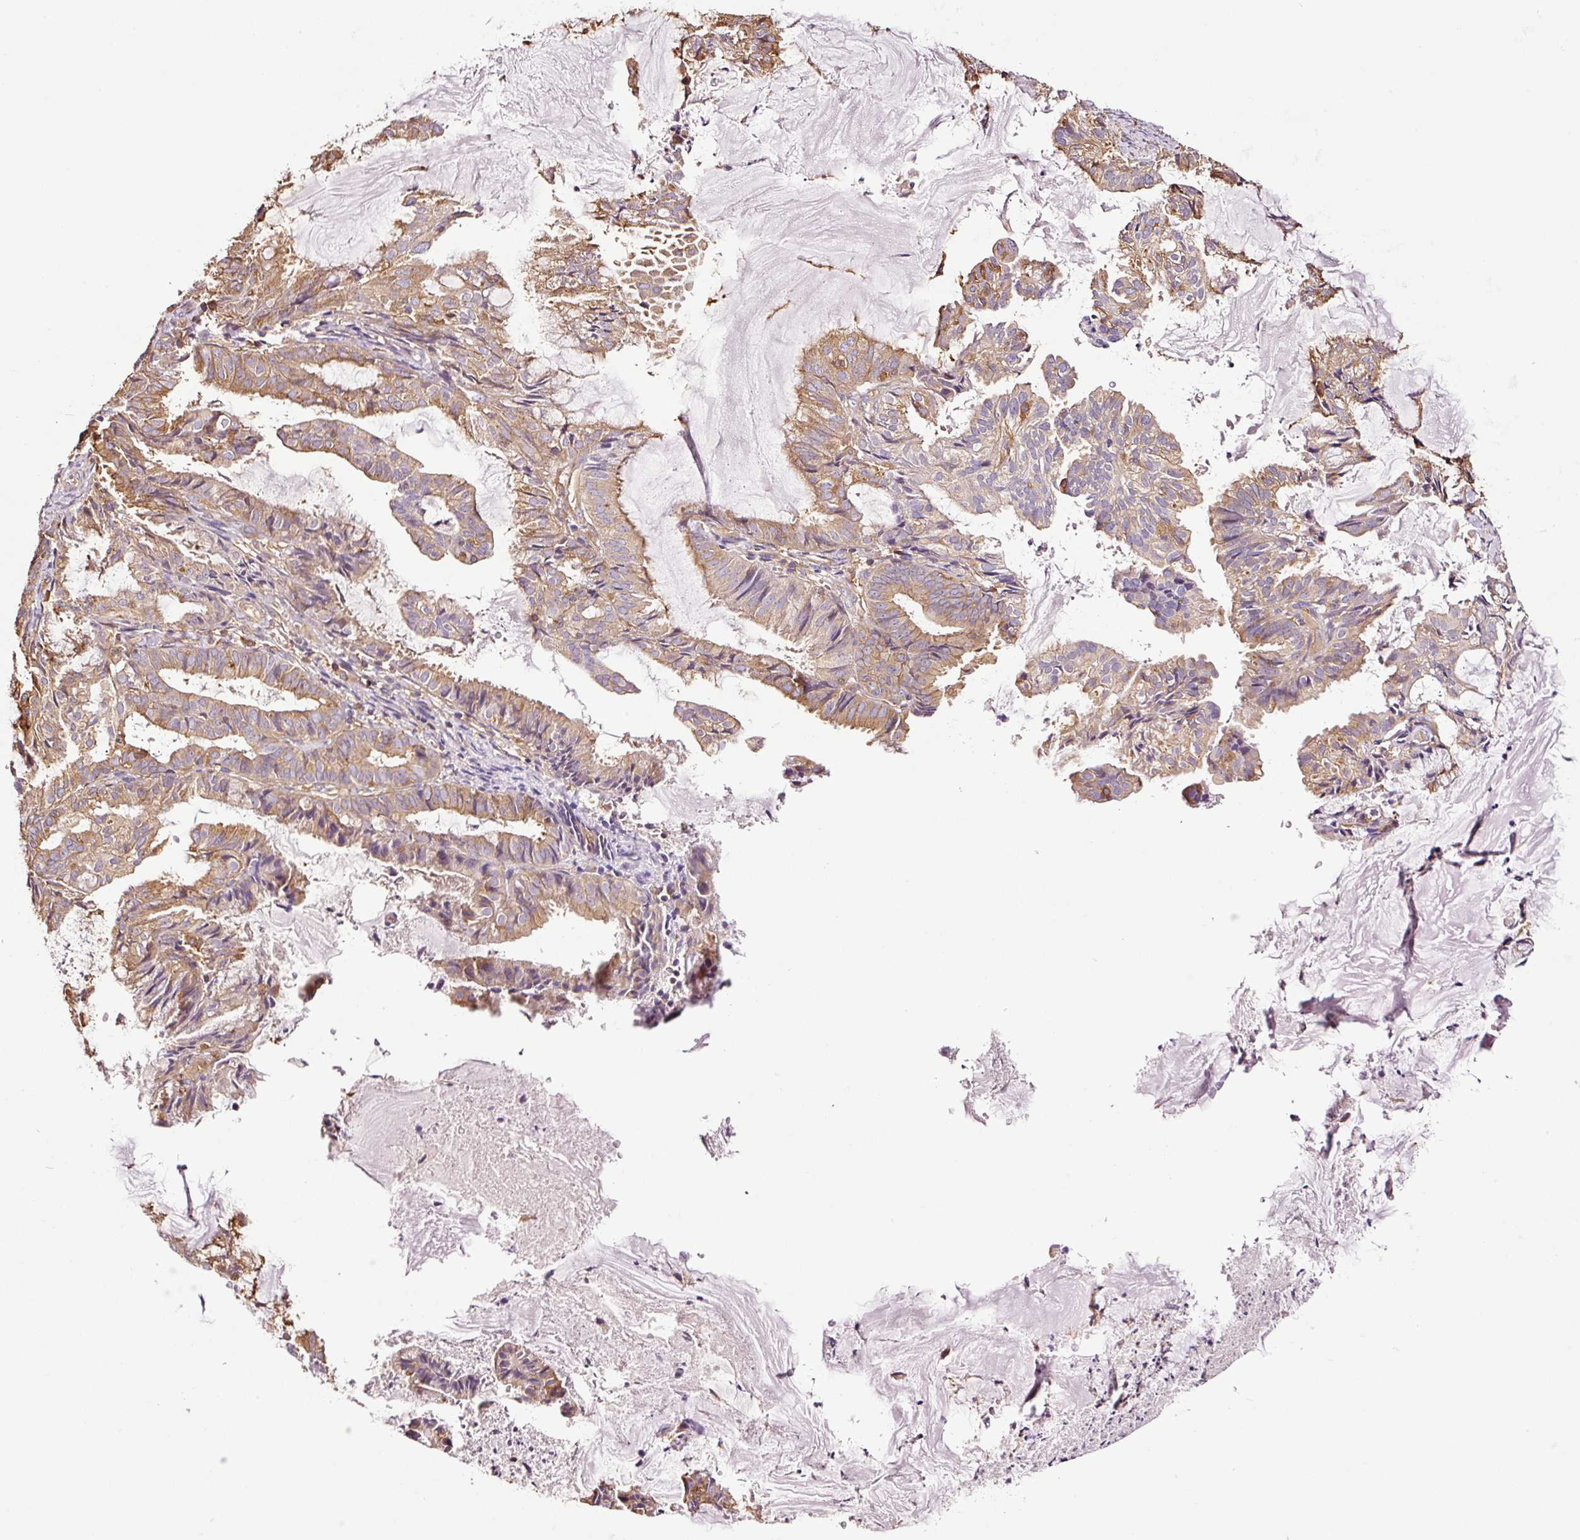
{"staining": {"intensity": "moderate", "quantity": ">75%", "location": "cytoplasmic/membranous"}, "tissue": "endometrial cancer", "cell_type": "Tumor cells", "image_type": "cancer", "snomed": [{"axis": "morphology", "description": "Adenocarcinoma, NOS"}, {"axis": "topography", "description": "Endometrium"}], "caption": "Endometrial adenocarcinoma stained with a protein marker reveals moderate staining in tumor cells.", "gene": "METAP1", "patient": {"sex": "female", "age": 86}}